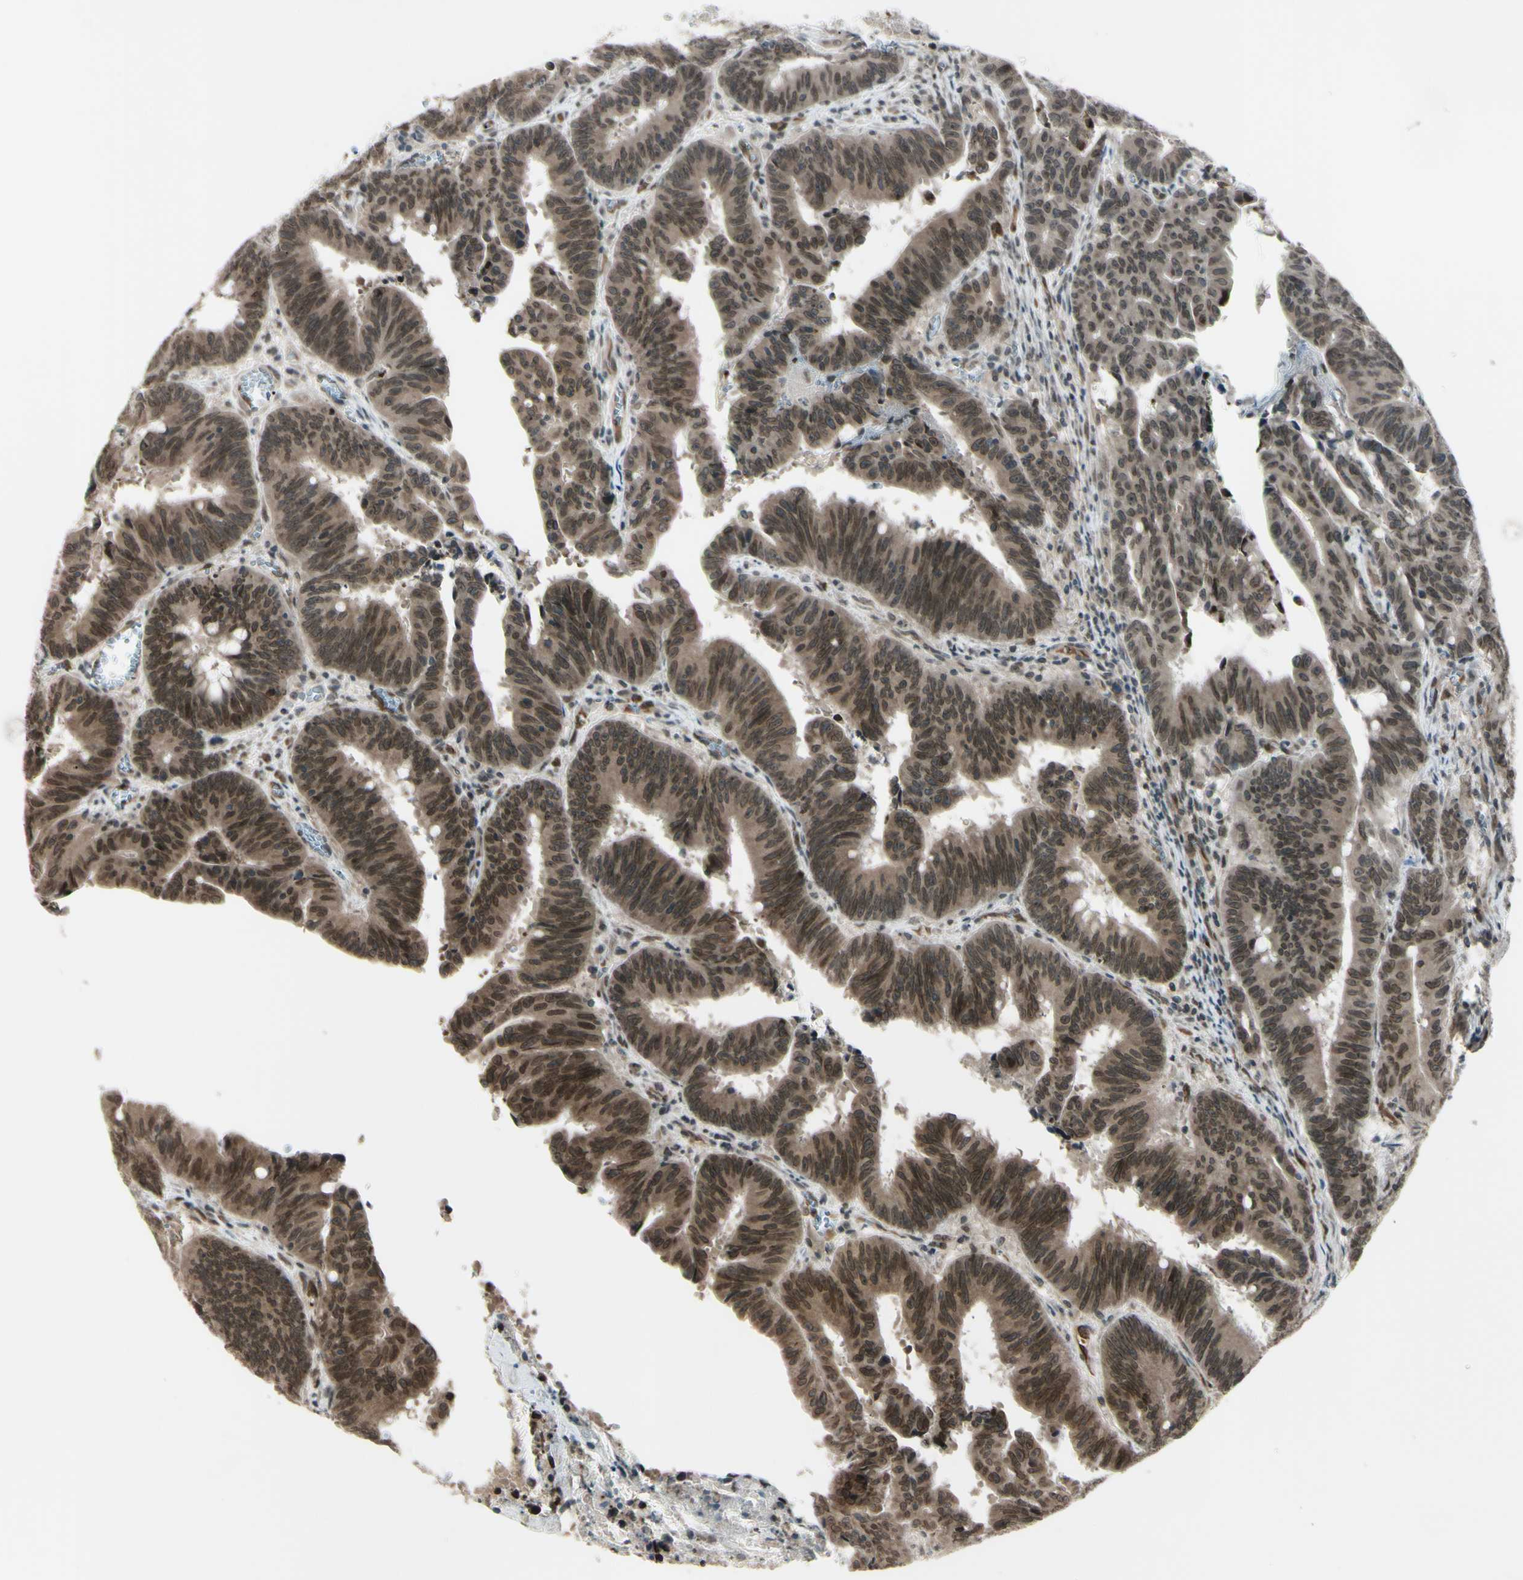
{"staining": {"intensity": "moderate", "quantity": ">75%", "location": "cytoplasmic/membranous,nuclear"}, "tissue": "colorectal cancer", "cell_type": "Tumor cells", "image_type": "cancer", "snomed": [{"axis": "morphology", "description": "Adenocarcinoma, NOS"}, {"axis": "topography", "description": "Colon"}], "caption": "Colorectal cancer stained for a protein reveals moderate cytoplasmic/membranous and nuclear positivity in tumor cells. Using DAB (3,3'-diaminobenzidine) (brown) and hematoxylin (blue) stains, captured at high magnification using brightfield microscopy.", "gene": "MLF2", "patient": {"sex": "male", "age": 45}}